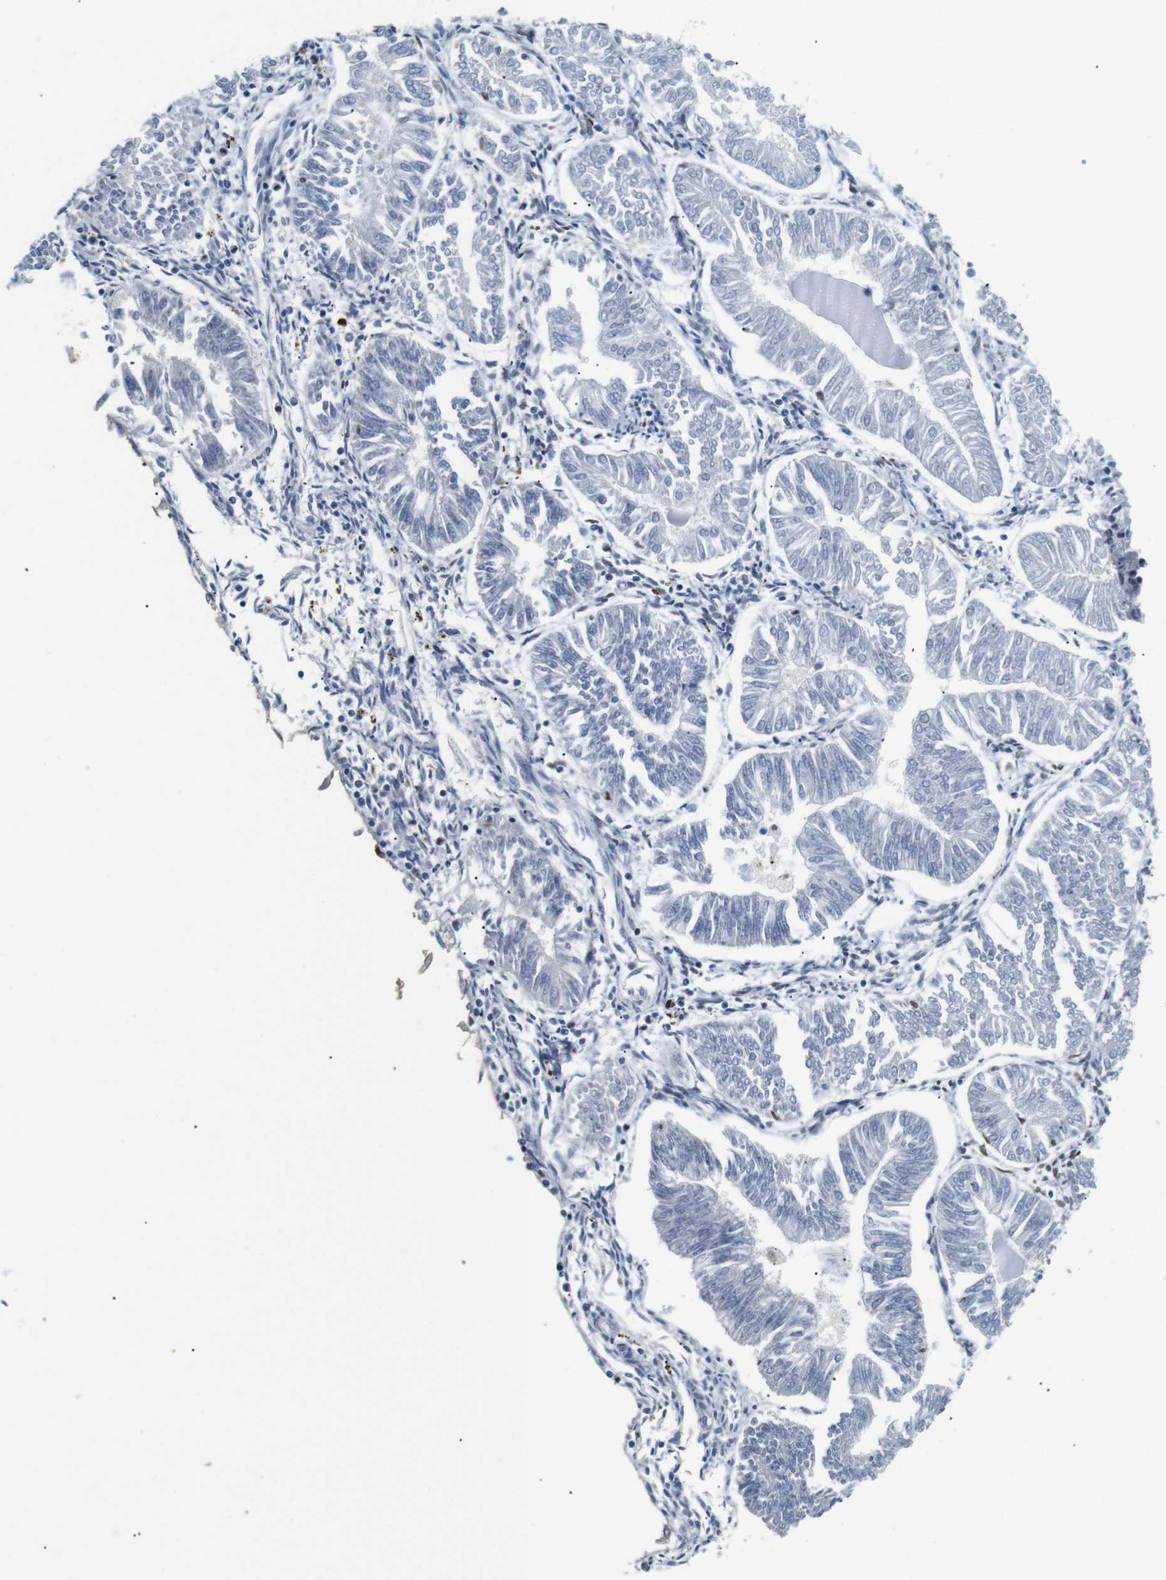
{"staining": {"intensity": "negative", "quantity": "none", "location": "none"}, "tissue": "endometrial cancer", "cell_type": "Tumor cells", "image_type": "cancer", "snomed": [{"axis": "morphology", "description": "Adenocarcinoma, NOS"}, {"axis": "topography", "description": "Endometrium"}], "caption": "High power microscopy image of an IHC micrograph of adenocarcinoma (endometrial), revealing no significant positivity in tumor cells.", "gene": "IRF8", "patient": {"sex": "female", "age": 53}}